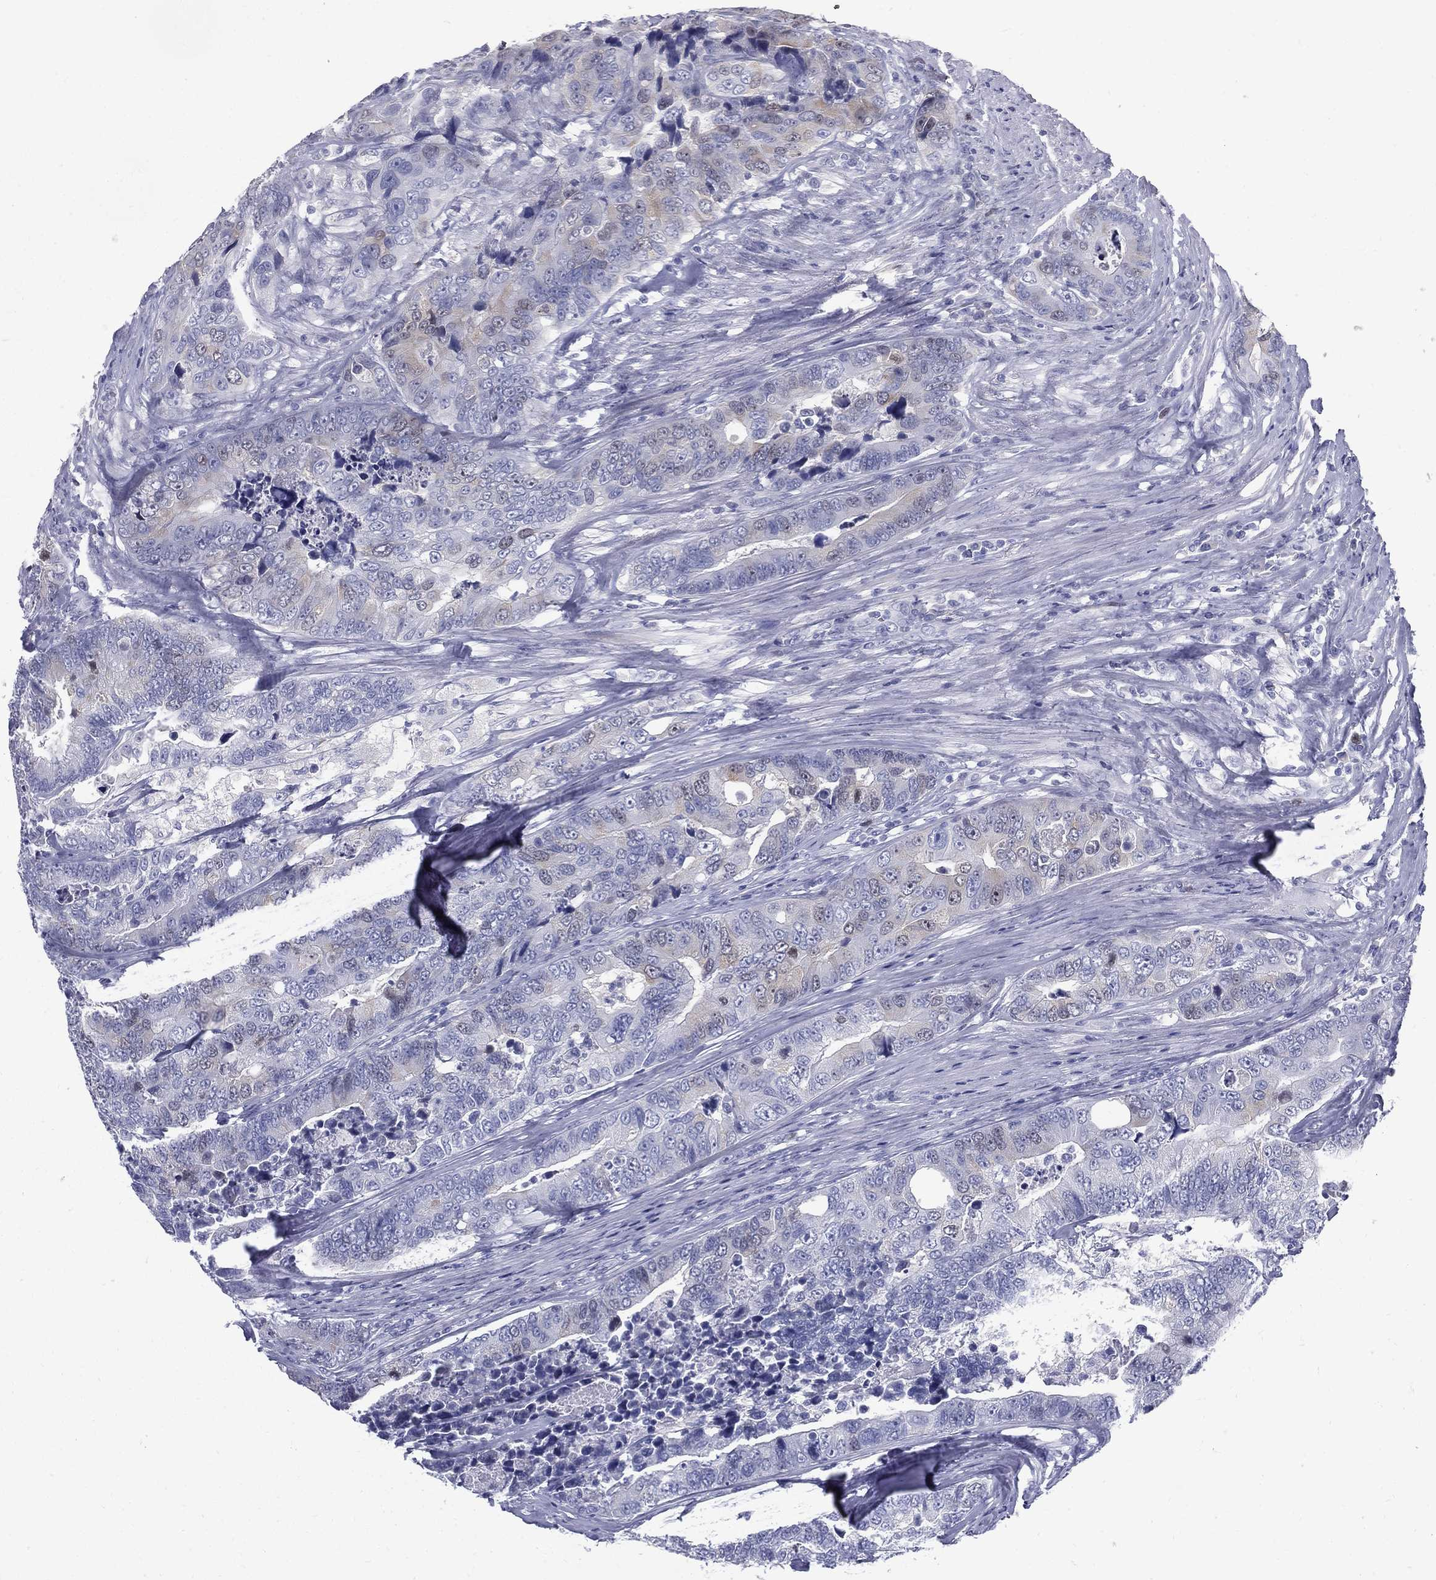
{"staining": {"intensity": "negative", "quantity": "none", "location": "none"}, "tissue": "colorectal cancer", "cell_type": "Tumor cells", "image_type": "cancer", "snomed": [{"axis": "morphology", "description": "Adenocarcinoma, NOS"}, {"axis": "topography", "description": "Colon"}], "caption": "Immunohistochemistry (IHC) image of neoplastic tissue: adenocarcinoma (colorectal) stained with DAB (3,3'-diaminobenzidine) exhibits no significant protein staining in tumor cells. (DAB (3,3'-diaminobenzidine) immunohistochemistry with hematoxylin counter stain).", "gene": "KIF2C", "patient": {"sex": "female", "age": 72}}